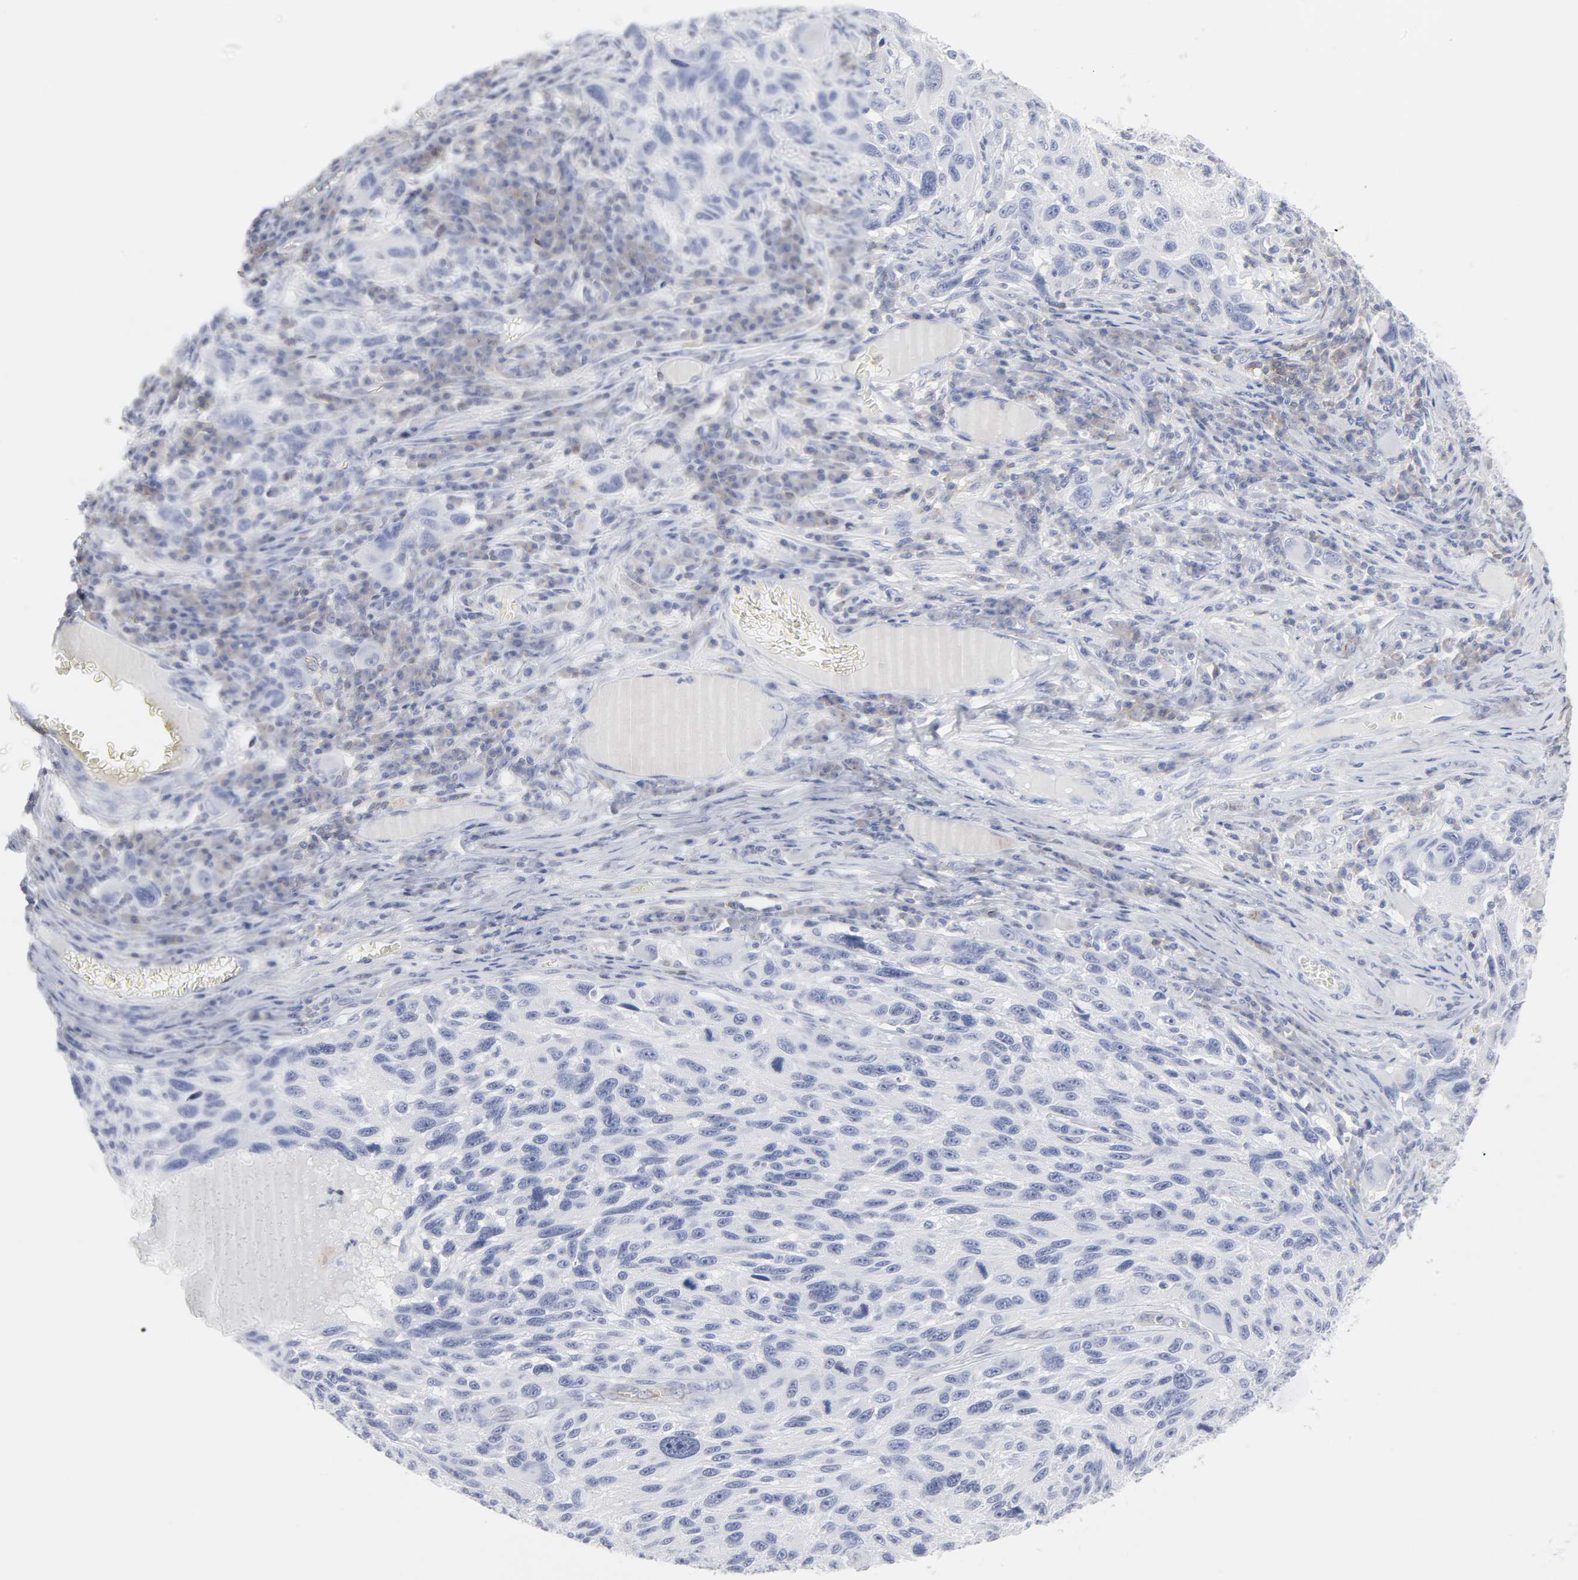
{"staining": {"intensity": "negative", "quantity": "none", "location": "none"}, "tissue": "melanoma", "cell_type": "Tumor cells", "image_type": "cancer", "snomed": [{"axis": "morphology", "description": "Malignant melanoma, NOS"}, {"axis": "topography", "description": "Skin"}], "caption": "Human malignant melanoma stained for a protein using immunohistochemistry (IHC) shows no expression in tumor cells.", "gene": "P2RY8", "patient": {"sex": "male", "age": 53}}